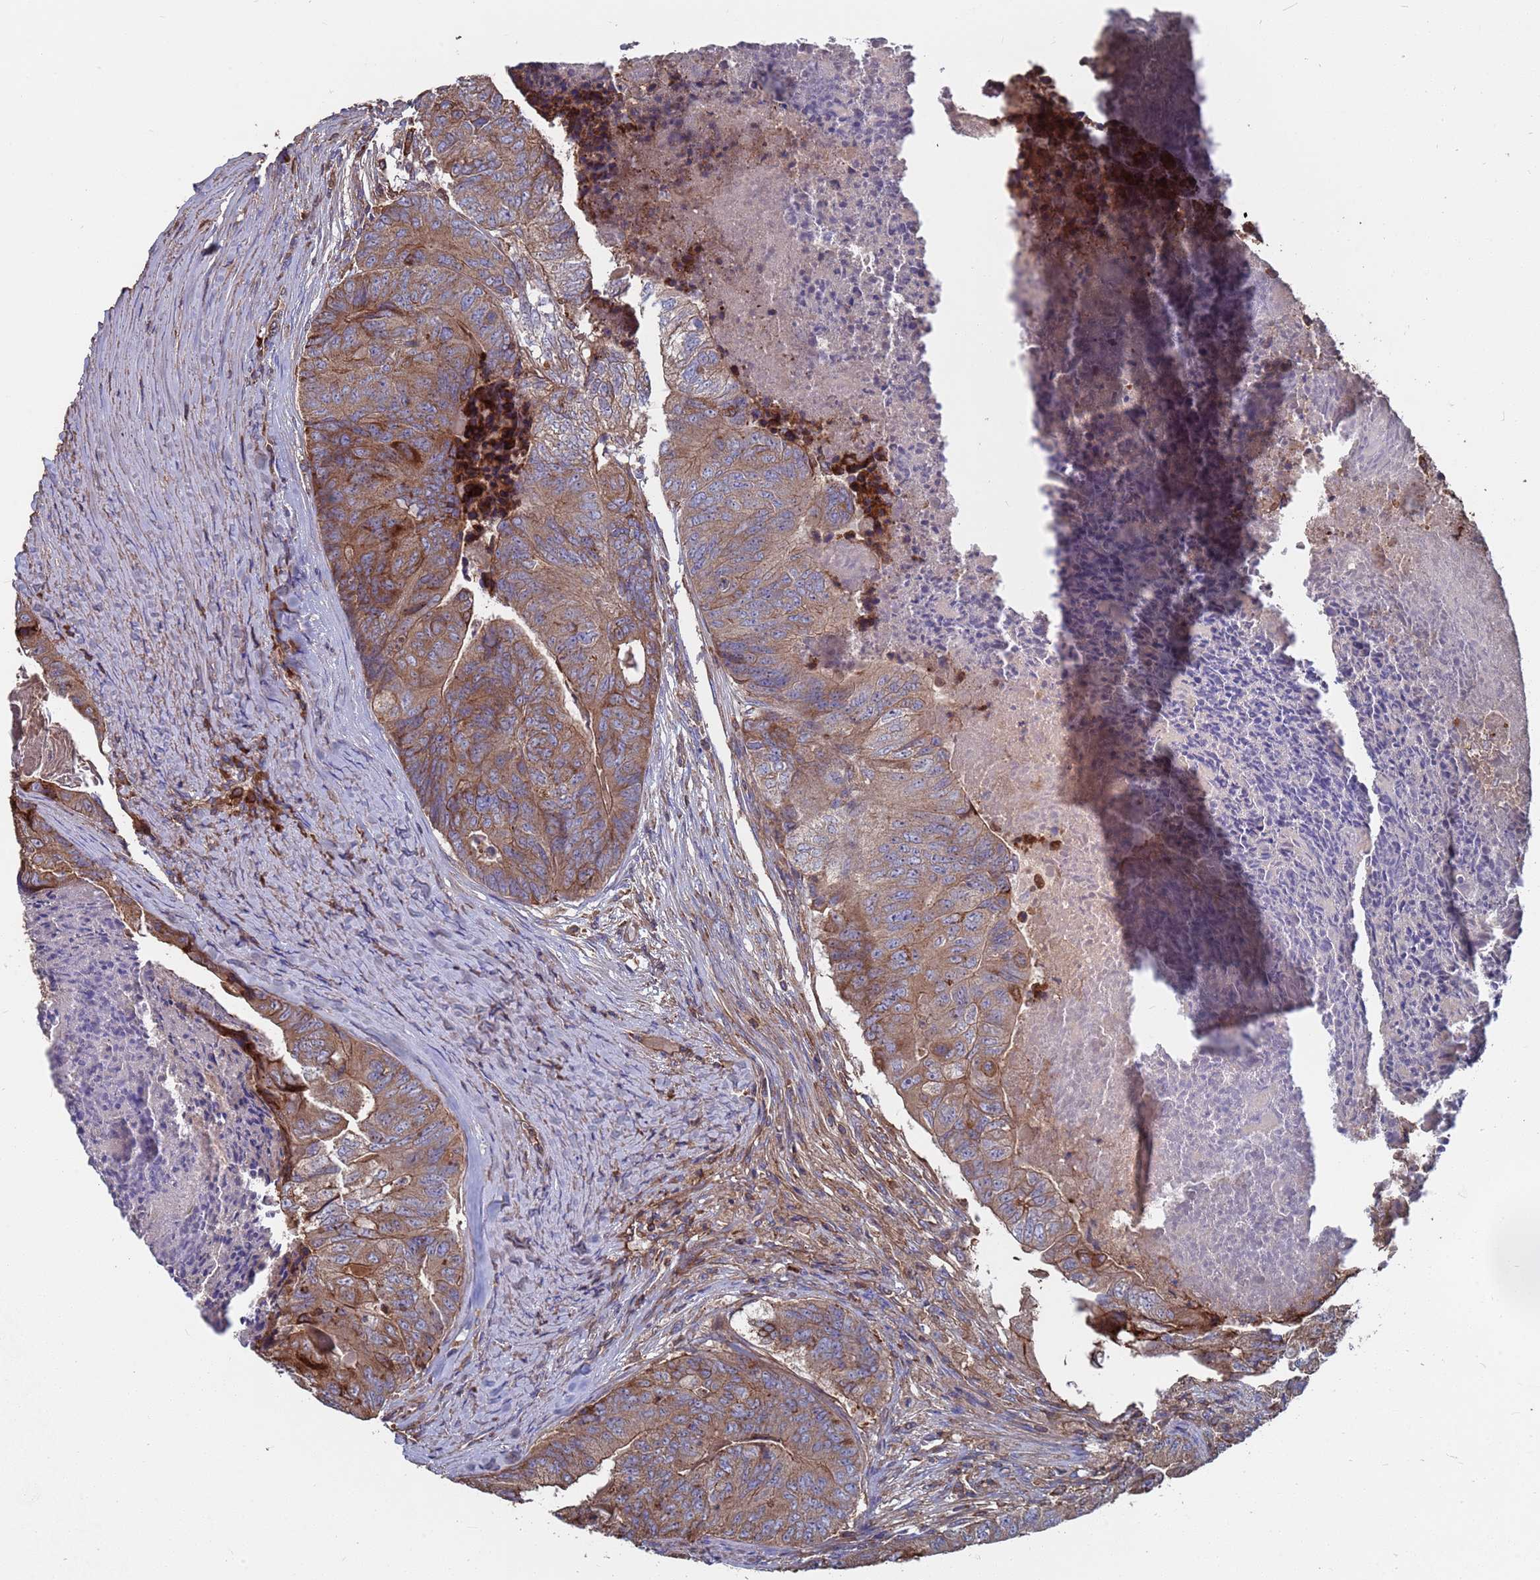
{"staining": {"intensity": "moderate", "quantity": ">75%", "location": "cytoplasmic/membranous"}, "tissue": "colorectal cancer", "cell_type": "Tumor cells", "image_type": "cancer", "snomed": [{"axis": "morphology", "description": "Adenocarcinoma, NOS"}, {"axis": "topography", "description": "Colon"}], "caption": "An image of human adenocarcinoma (colorectal) stained for a protein reveals moderate cytoplasmic/membranous brown staining in tumor cells.", "gene": "PYCR1", "patient": {"sex": "female", "age": 67}}